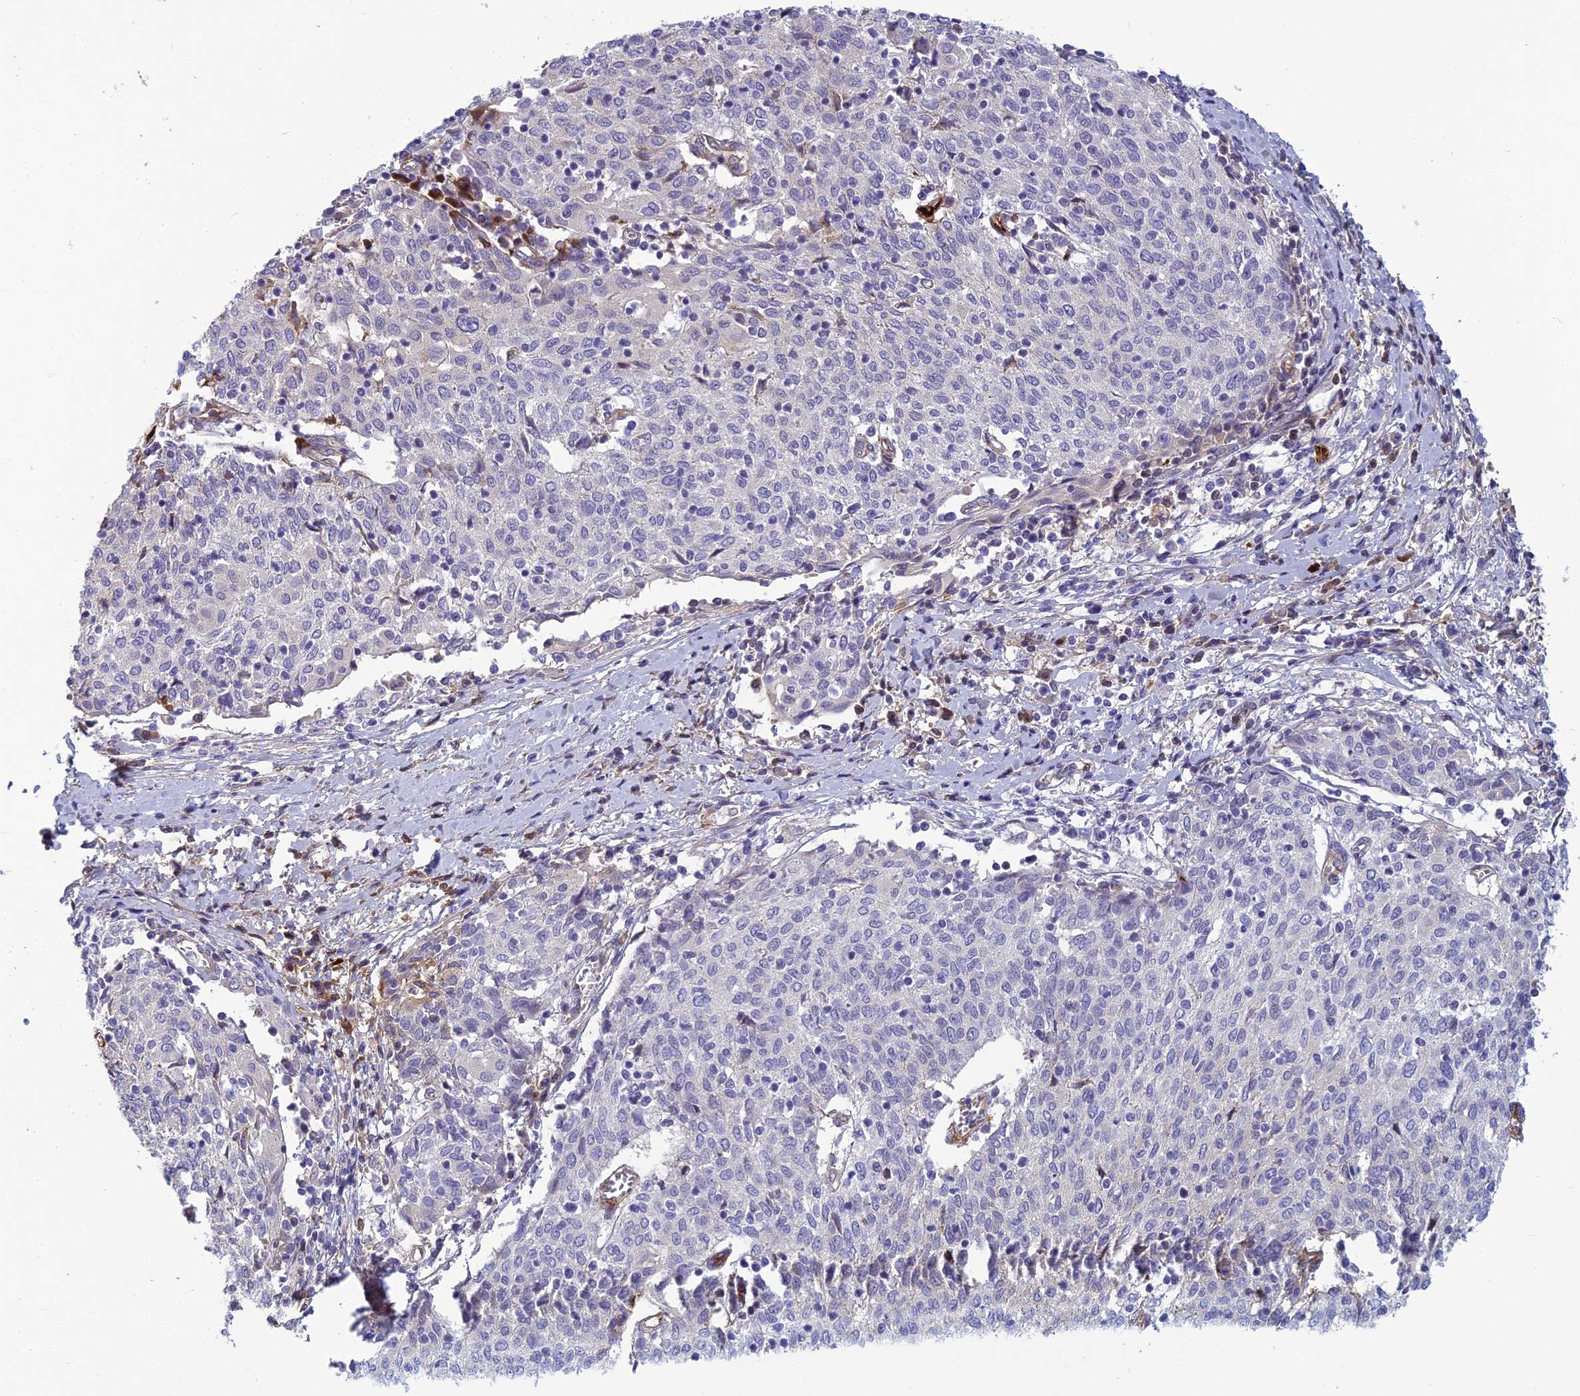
{"staining": {"intensity": "negative", "quantity": "none", "location": "none"}, "tissue": "cervical cancer", "cell_type": "Tumor cells", "image_type": "cancer", "snomed": [{"axis": "morphology", "description": "Squamous cell carcinoma, NOS"}, {"axis": "topography", "description": "Cervix"}], "caption": "Immunohistochemistry (IHC) of squamous cell carcinoma (cervical) exhibits no positivity in tumor cells. The staining was performed using DAB (3,3'-diaminobenzidine) to visualize the protein expression in brown, while the nuclei were stained in blue with hematoxylin (Magnification: 20x).", "gene": "CLEC11A", "patient": {"sex": "female", "age": 52}}